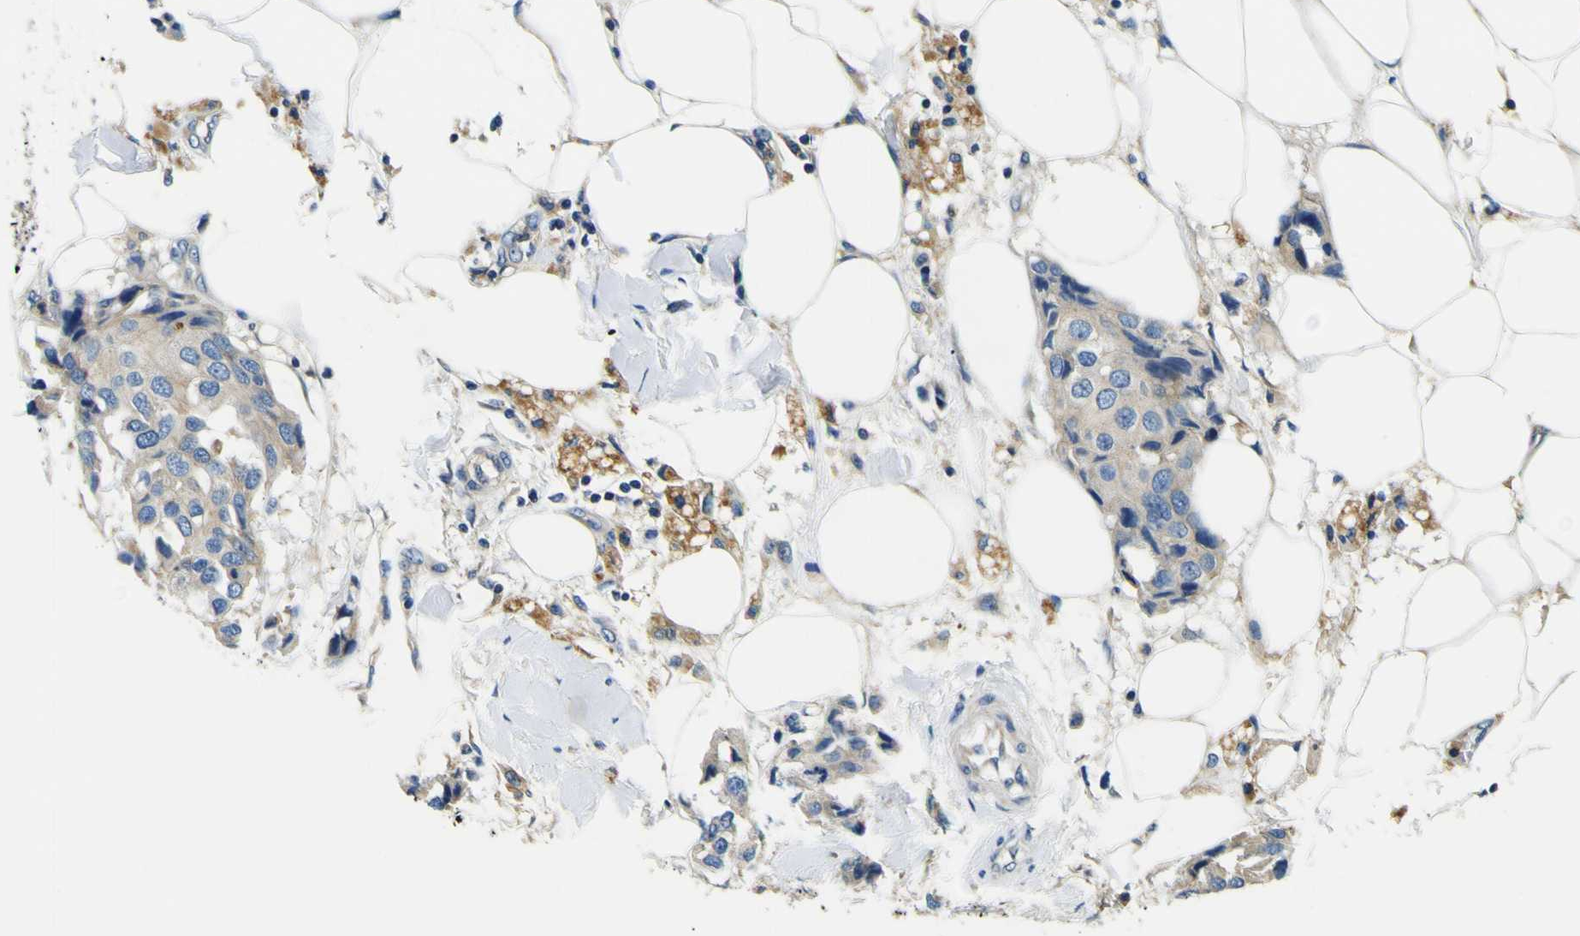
{"staining": {"intensity": "weak", "quantity": ">75%", "location": "cytoplasmic/membranous"}, "tissue": "breast cancer", "cell_type": "Tumor cells", "image_type": "cancer", "snomed": [{"axis": "morphology", "description": "Duct carcinoma"}, {"axis": "topography", "description": "Breast"}], "caption": "Immunohistochemical staining of human breast cancer (invasive ductal carcinoma) demonstrates weak cytoplasmic/membranous protein expression in approximately >75% of tumor cells. The staining was performed using DAB, with brown indicating positive protein expression. Nuclei are stained blue with hematoxylin.", "gene": "CLSTN1", "patient": {"sex": "female", "age": 80}}